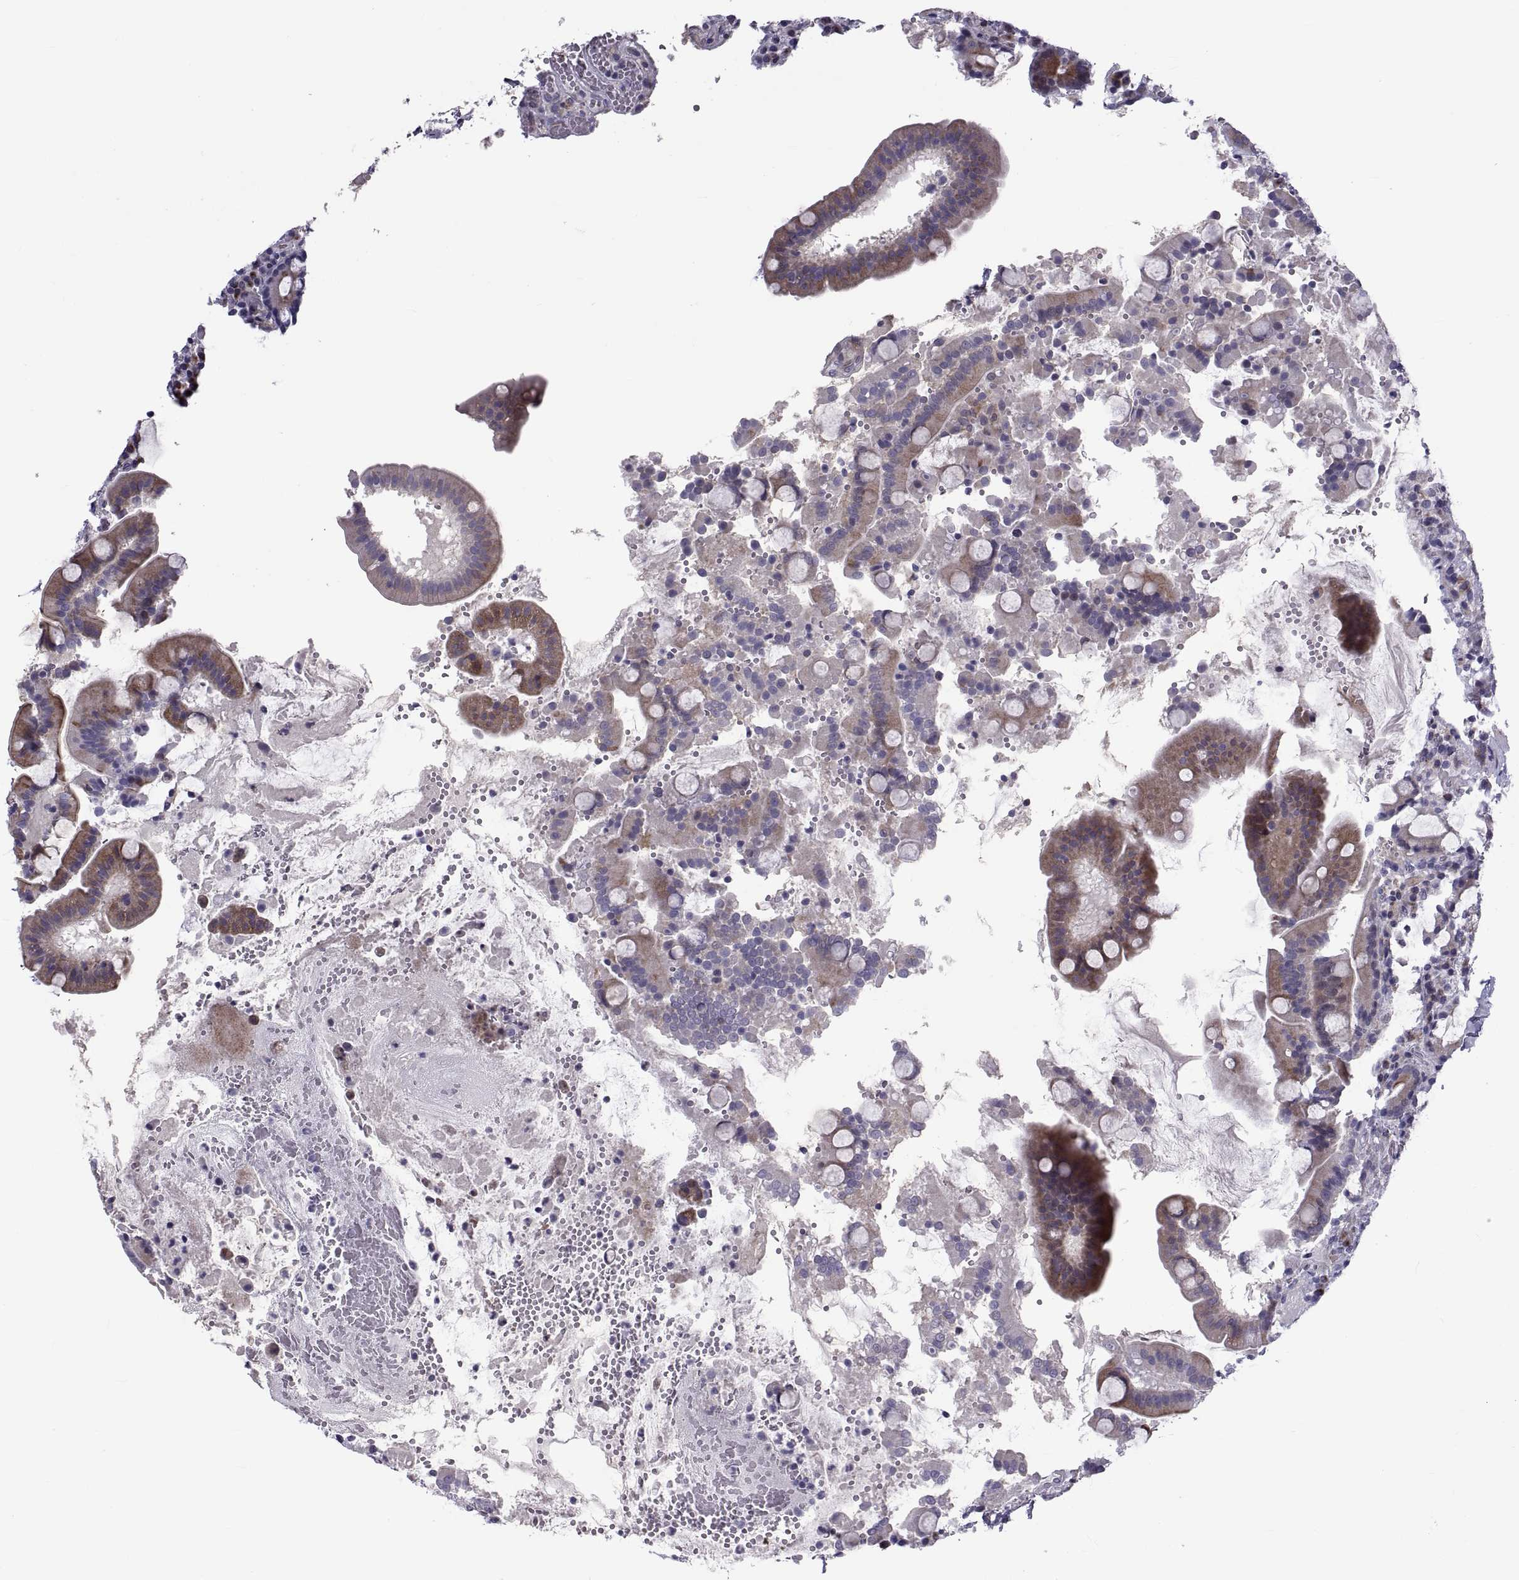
{"staining": {"intensity": "moderate", "quantity": ">75%", "location": "cytoplasmic/membranous"}, "tissue": "duodenum", "cell_type": "Glandular cells", "image_type": "normal", "snomed": [{"axis": "morphology", "description": "Normal tissue, NOS"}, {"axis": "topography", "description": "Duodenum"}], "caption": "Moderate cytoplasmic/membranous staining for a protein is appreciated in approximately >75% of glandular cells of unremarkable duodenum using IHC.", "gene": "TMEM158", "patient": {"sex": "male", "age": 59}}